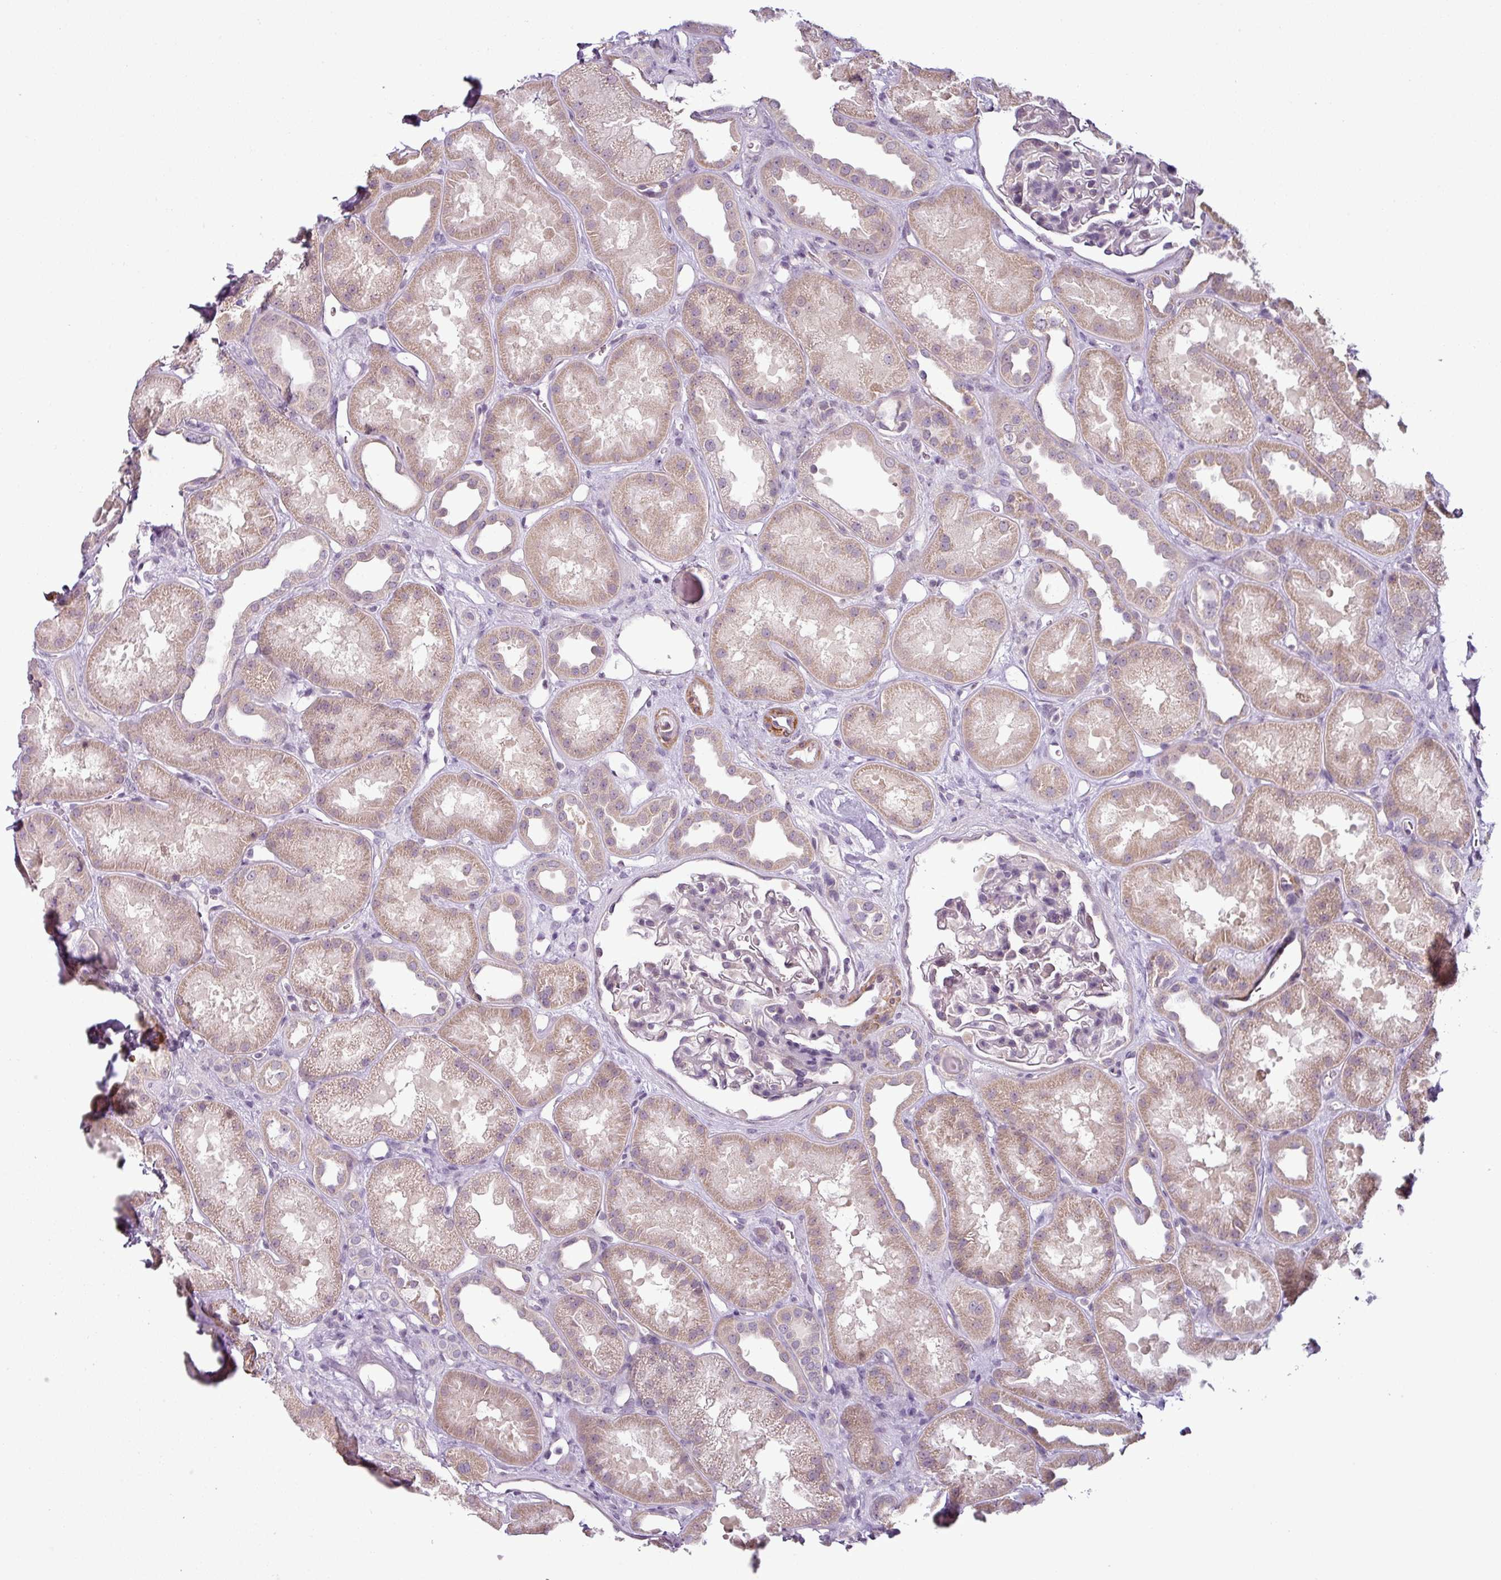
{"staining": {"intensity": "negative", "quantity": "none", "location": "none"}, "tissue": "kidney", "cell_type": "Cells in glomeruli", "image_type": "normal", "snomed": [{"axis": "morphology", "description": "Normal tissue, NOS"}, {"axis": "topography", "description": "Kidney"}], "caption": "Immunohistochemistry image of unremarkable human kidney stained for a protein (brown), which demonstrates no positivity in cells in glomeruli.", "gene": "OR52D1", "patient": {"sex": "male", "age": 61}}